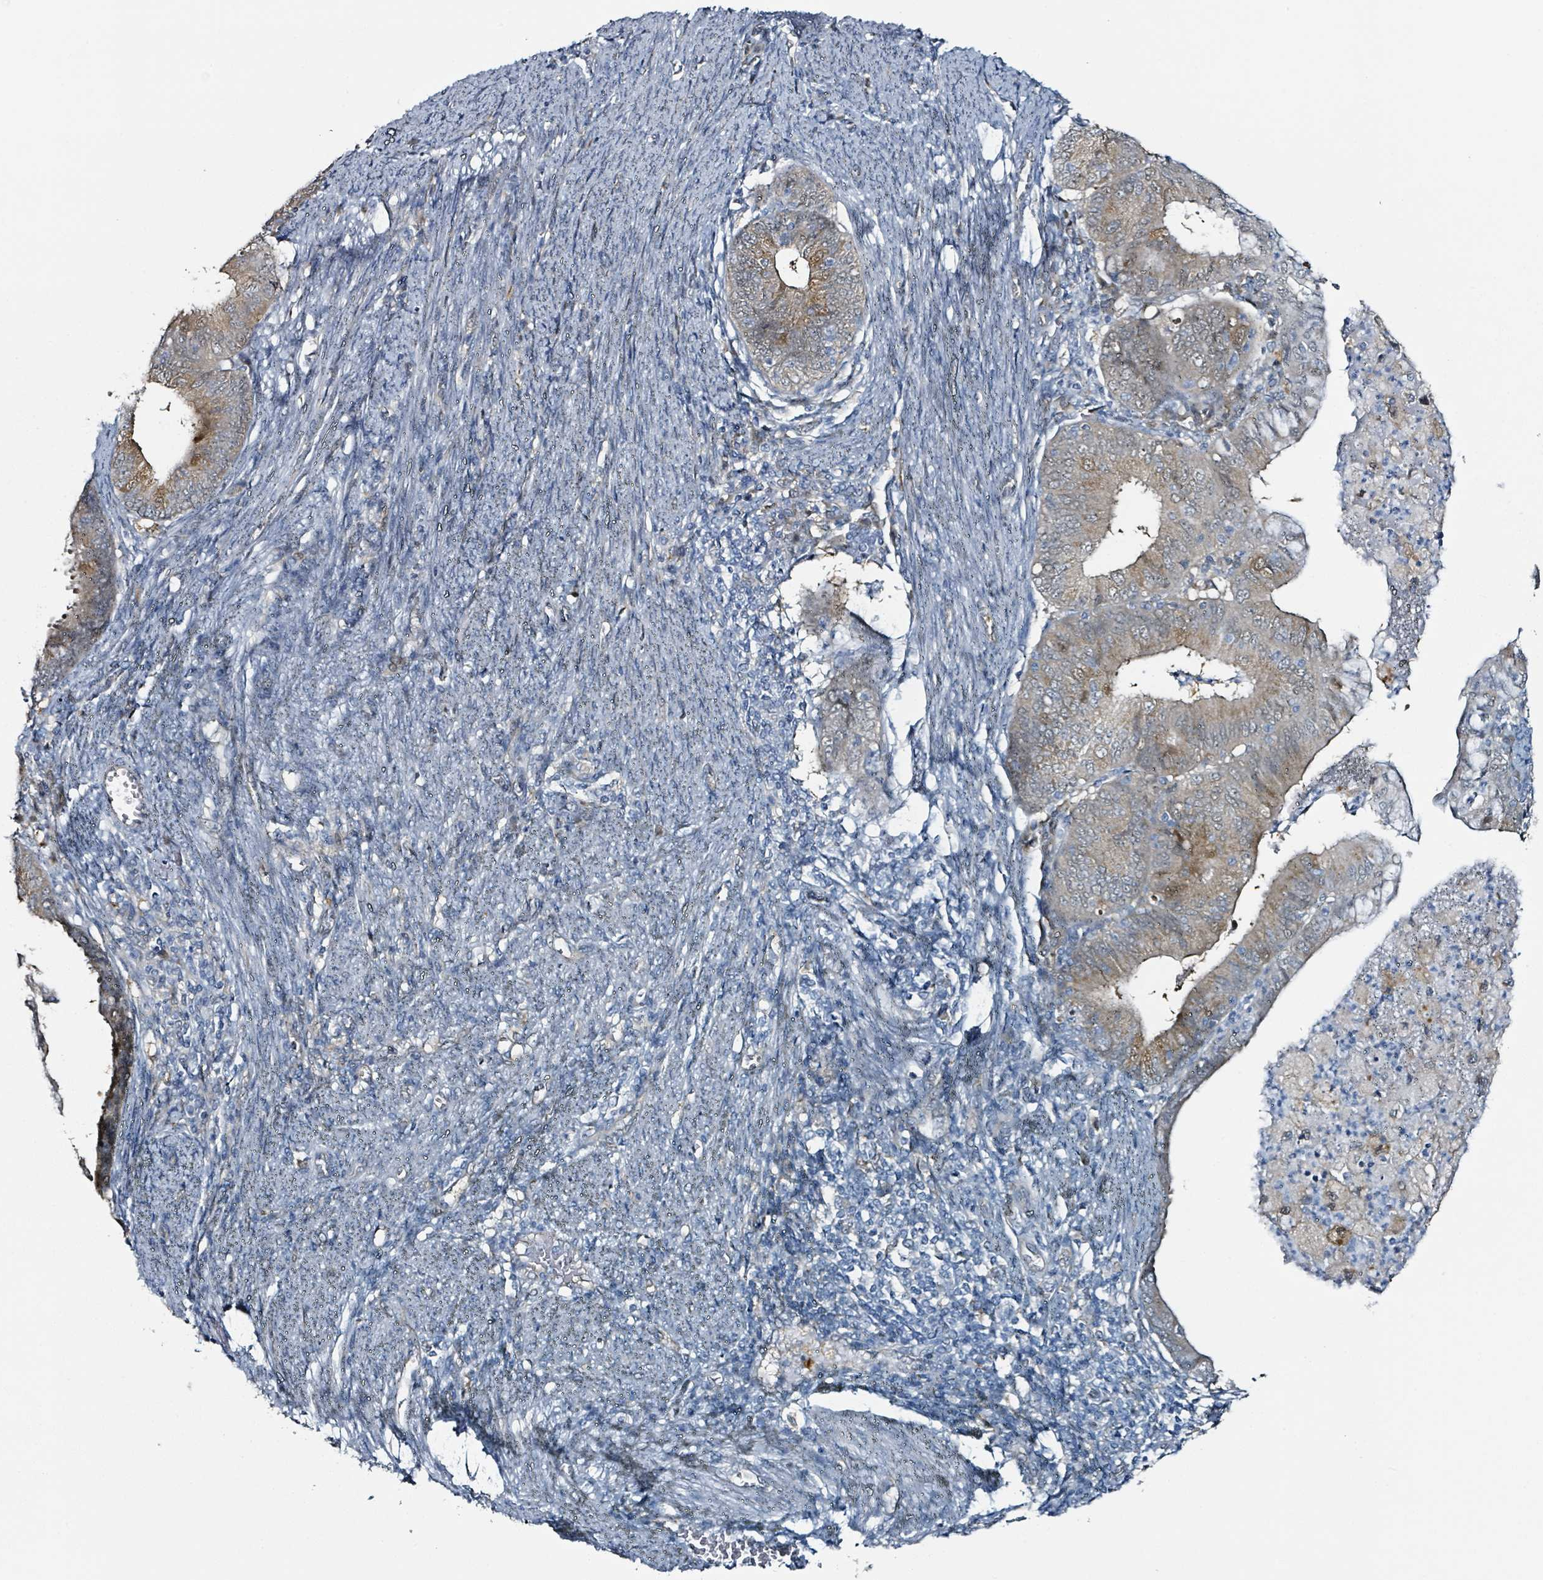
{"staining": {"intensity": "moderate", "quantity": "25%-75%", "location": "cytoplasmic/membranous,nuclear"}, "tissue": "endometrial cancer", "cell_type": "Tumor cells", "image_type": "cancer", "snomed": [{"axis": "morphology", "description": "Adenocarcinoma, NOS"}, {"axis": "topography", "description": "Endometrium"}], "caption": "An immunohistochemistry micrograph of tumor tissue is shown. Protein staining in brown shows moderate cytoplasmic/membranous and nuclear positivity in endometrial cancer (adenocarcinoma) within tumor cells.", "gene": "B3GAT3", "patient": {"sex": "female", "age": 57}}